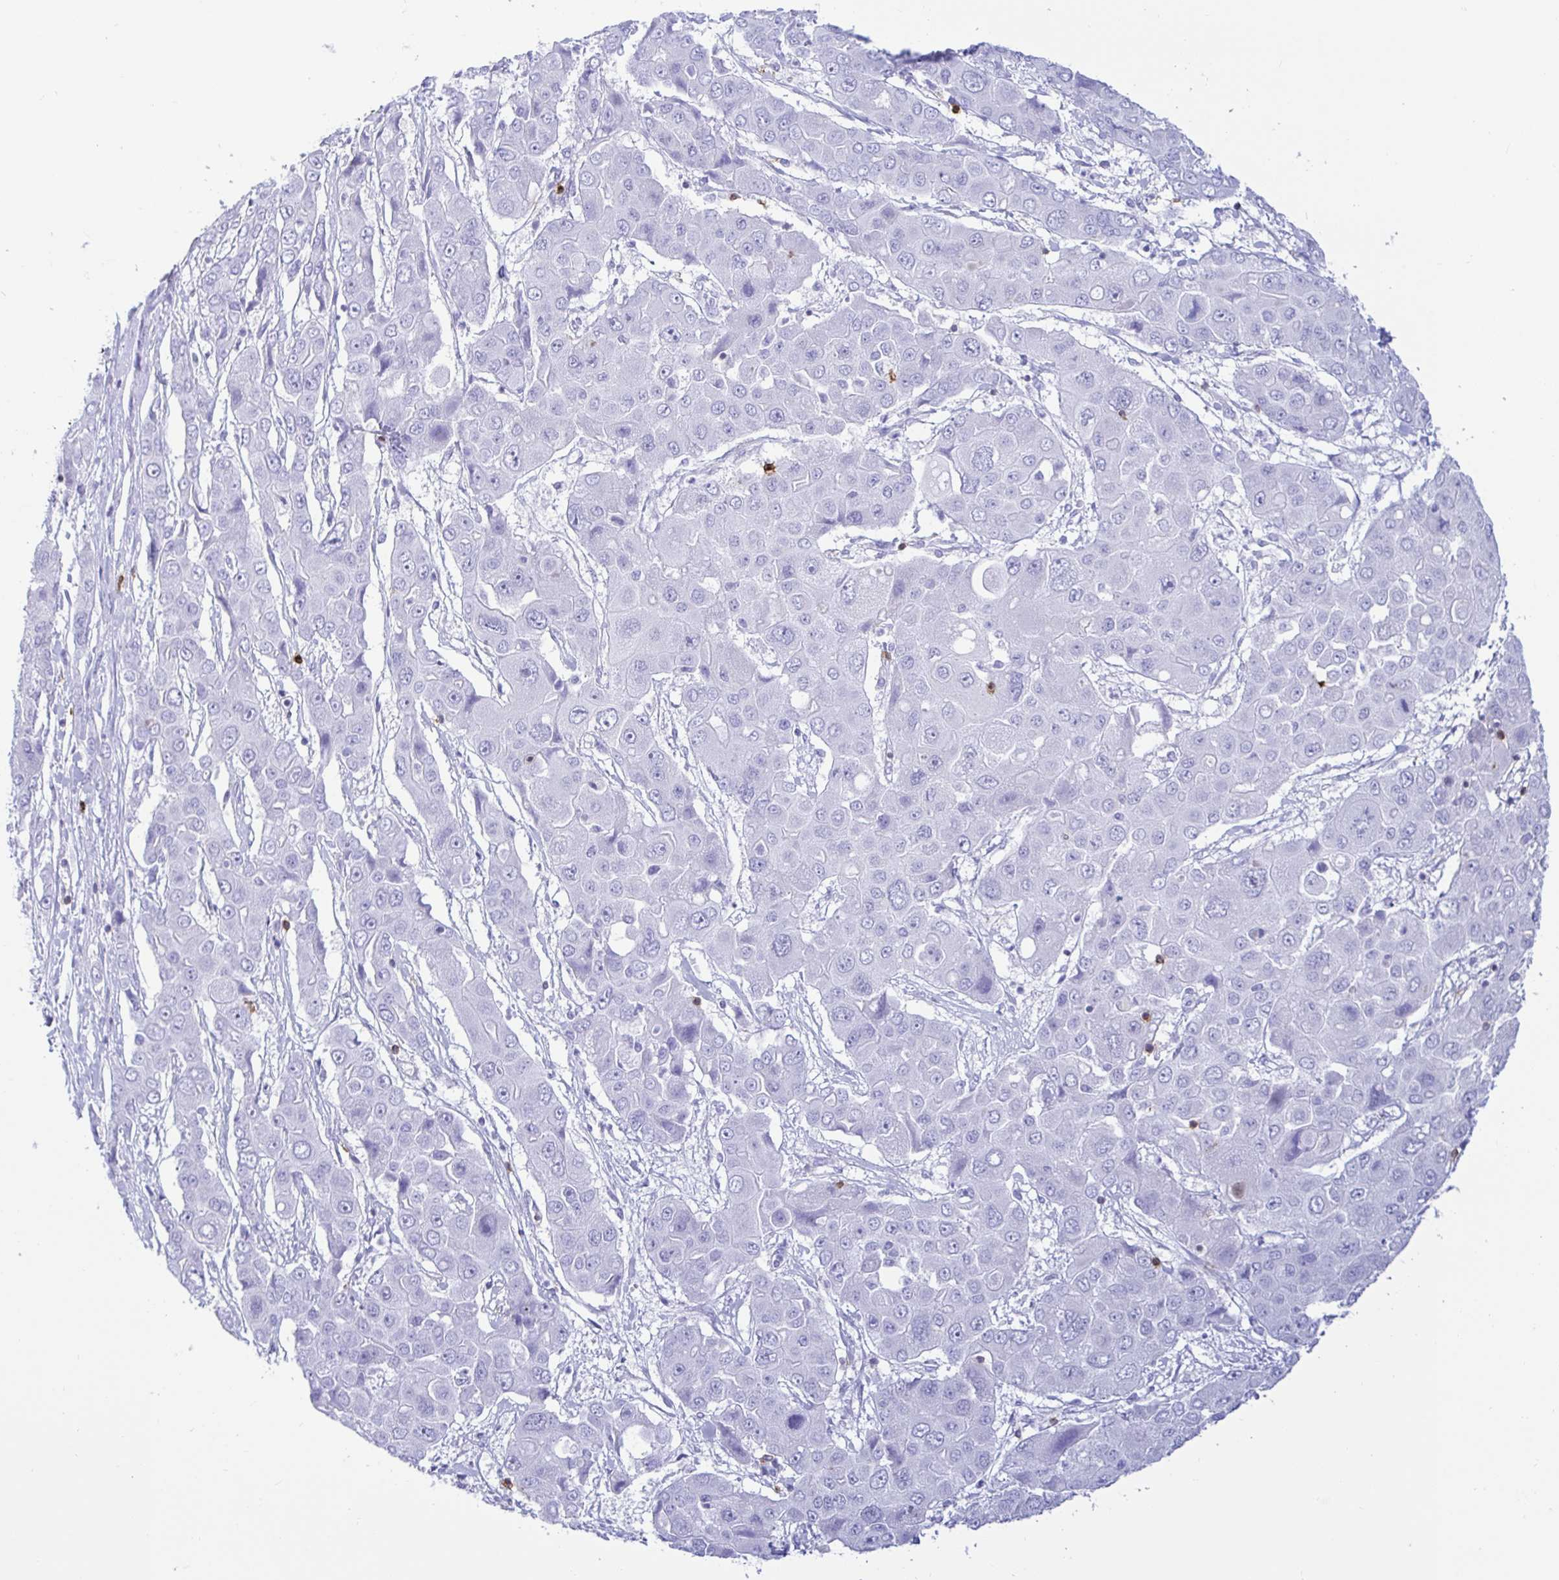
{"staining": {"intensity": "negative", "quantity": "none", "location": "none"}, "tissue": "liver cancer", "cell_type": "Tumor cells", "image_type": "cancer", "snomed": [{"axis": "morphology", "description": "Cholangiocarcinoma"}, {"axis": "topography", "description": "Liver"}], "caption": "A micrograph of human liver cholangiocarcinoma is negative for staining in tumor cells.", "gene": "CD5", "patient": {"sex": "male", "age": 67}}